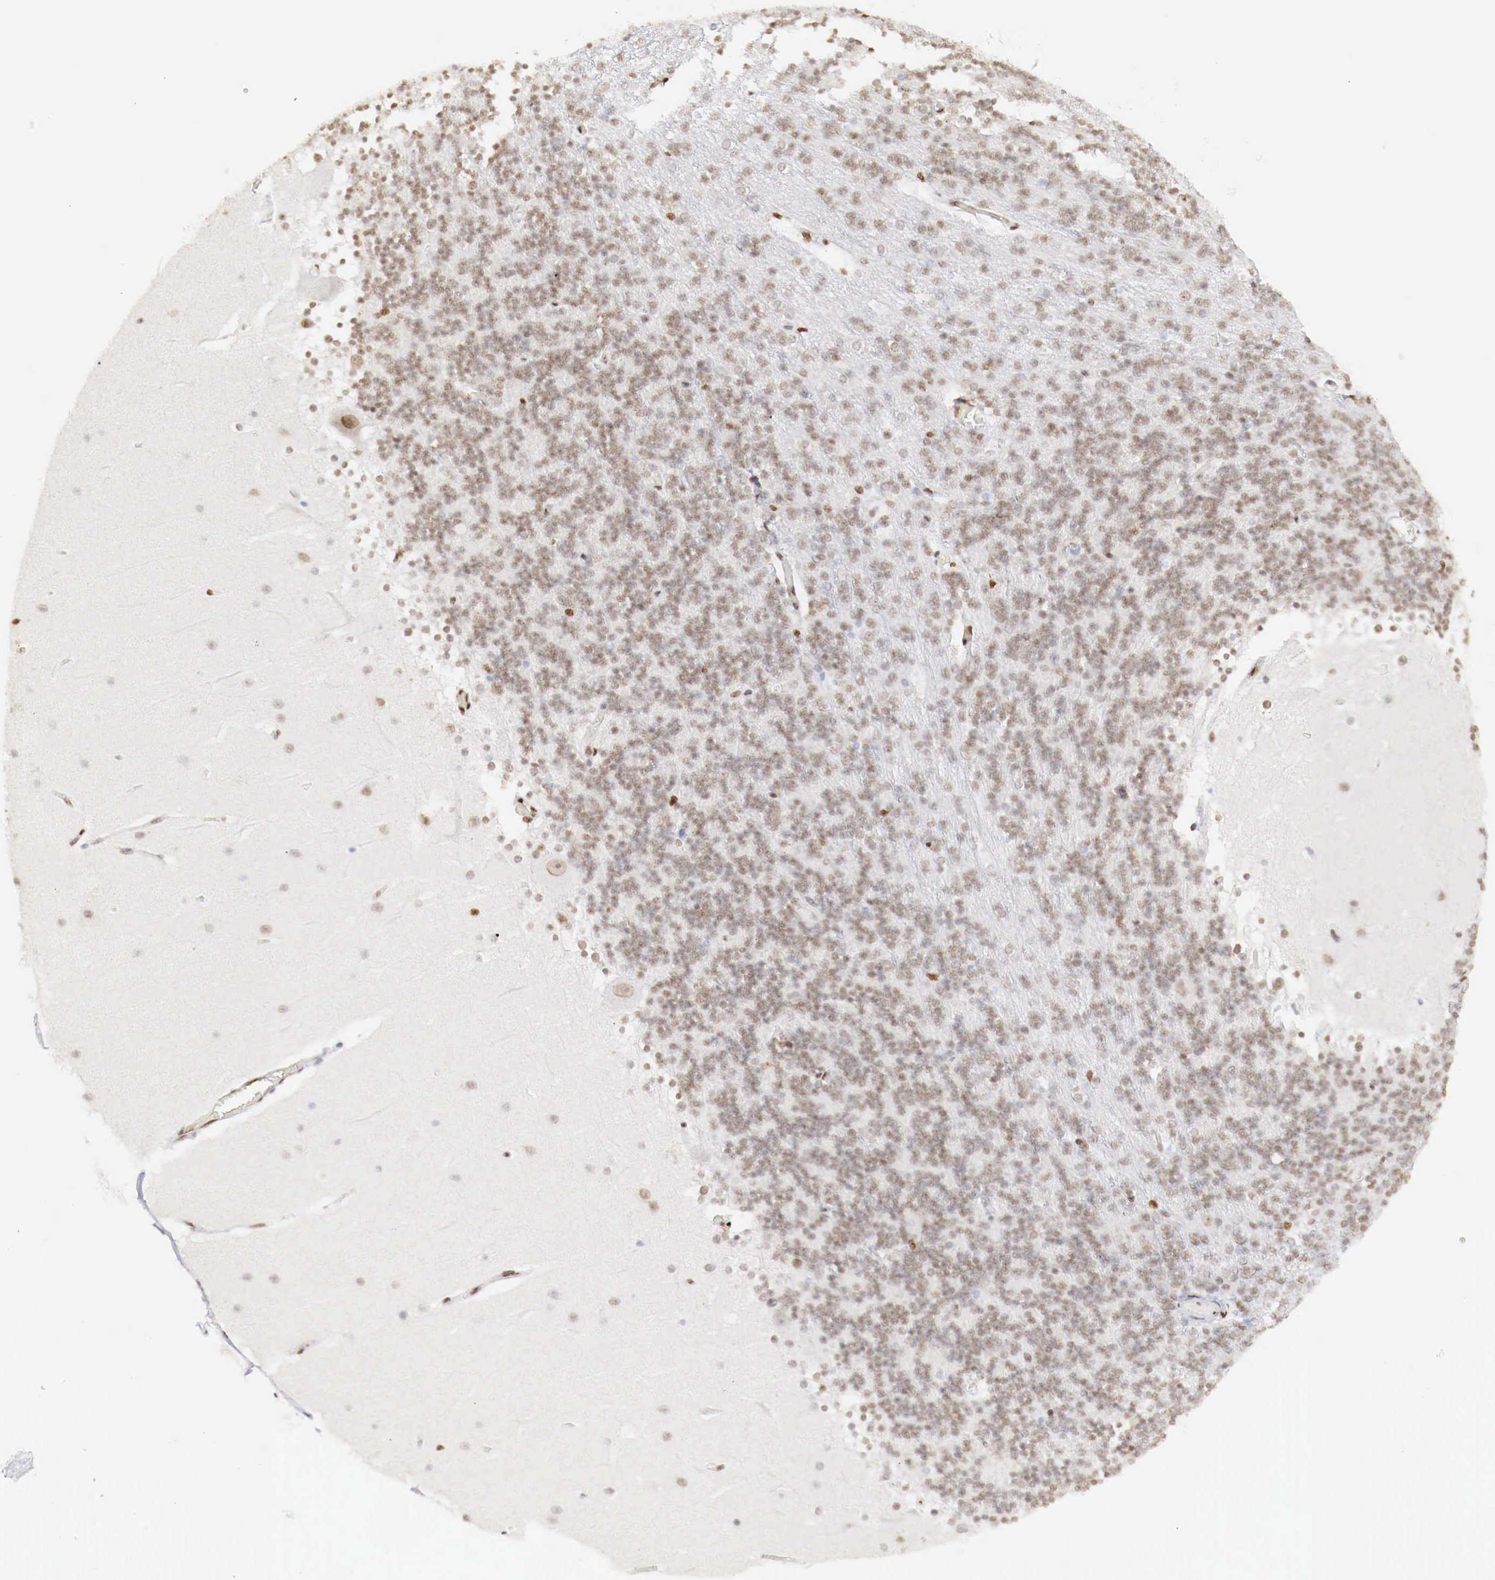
{"staining": {"intensity": "moderate", "quantity": ">75%", "location": "nuclear"}, "tissue": "cerebellum", "cell_type": "Cells in granular layer", "image_type": "normal", "snomed": [{"axis": "morphology", "description": "Normal tissue, NOS"}, {"axis": "topography", "description": "Cerebellum"}], "caption": "Protein analysis of benign cerebellum demonstrates moderate nuclear expression in about >75% of cells in granular layer.", "gene": "MAX", "patient": {"sex": "female", "age": 19}}